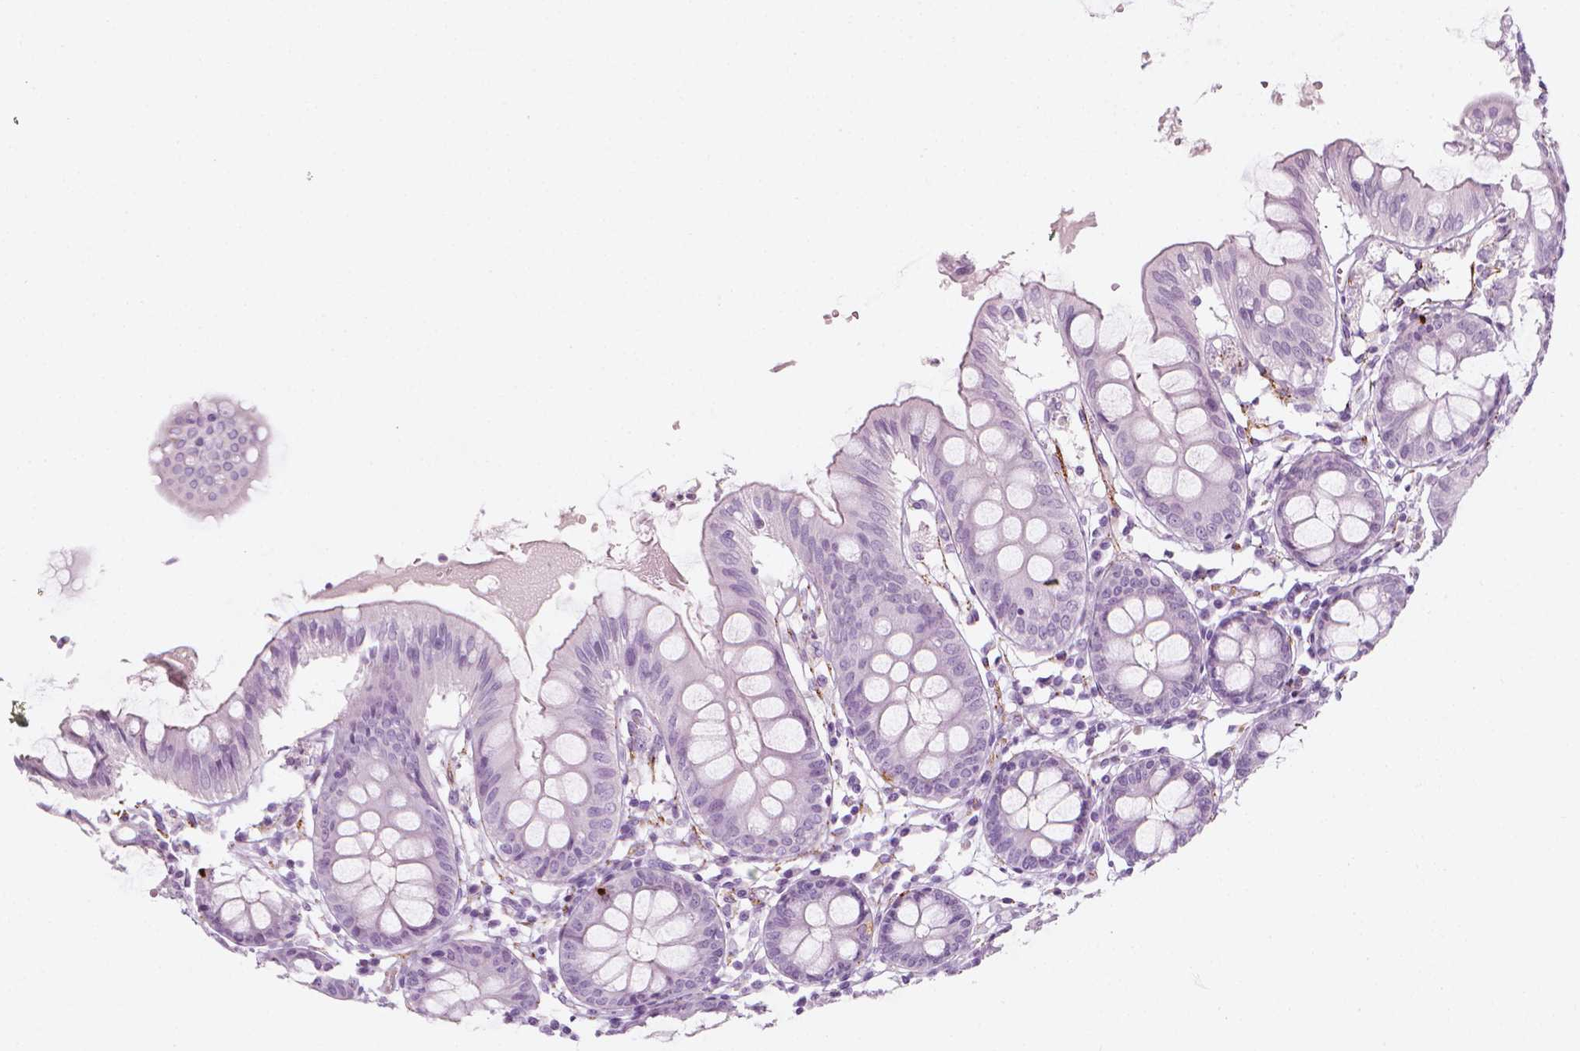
{"staining": {"intensity": "negative", "quantity": "none", "location": "none"}, "tissue": "colon", "cell_type": "Endothelial cells", "image_type": "normal", "snomed": [{"axis": "morphology", "description": "Normal tissue, NOS"}, {"axis": "topography", "description": "Colon"}], "caption": "This is an IHC micrograph of unremarkable human colon. There is no positivity in endothelial cells.", "gene": "SCG3", "patient": {"sex": "female", "age": 84}}